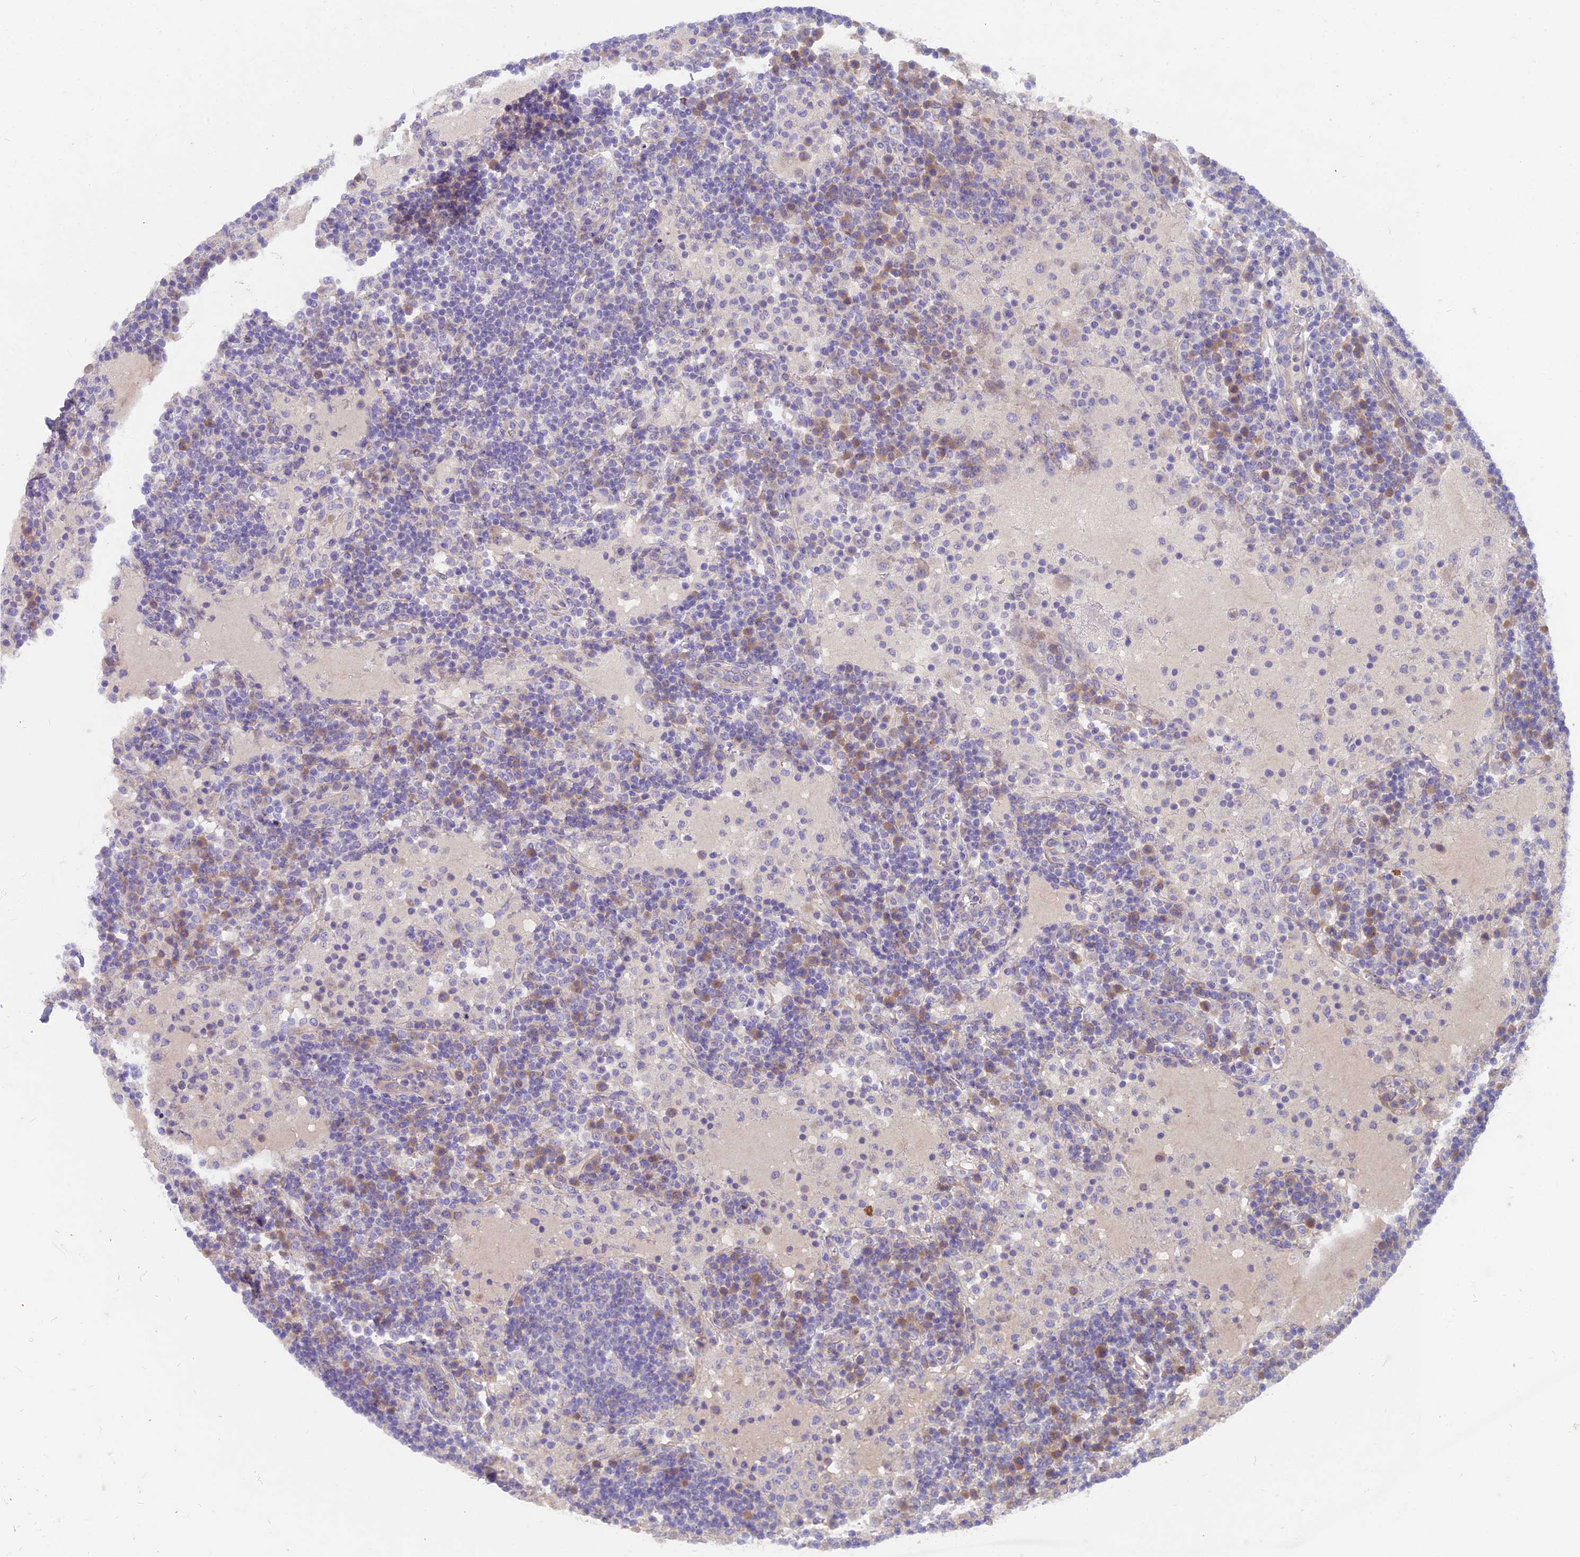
{"staining": {"intensity": "moderate", "quantity": "<25%", "location": "cytoplasmic/membranous"}, "tissue": "lymph node", "cell_type": "Non-germinal center cells", "image_type": "normal", "snomed": [{"axis": "morphology", "description": "Normal tissue, NOS"}, {"axis": "topography", "description": "Lymph node"}], "caption": "A brown stain highlights moderate cytoplasmic/membranous staining of a protein in non-germinal center cells of benign human lymph node.", "gene": "FAM168B", "patient": {"sex": "female", "age": 53}}